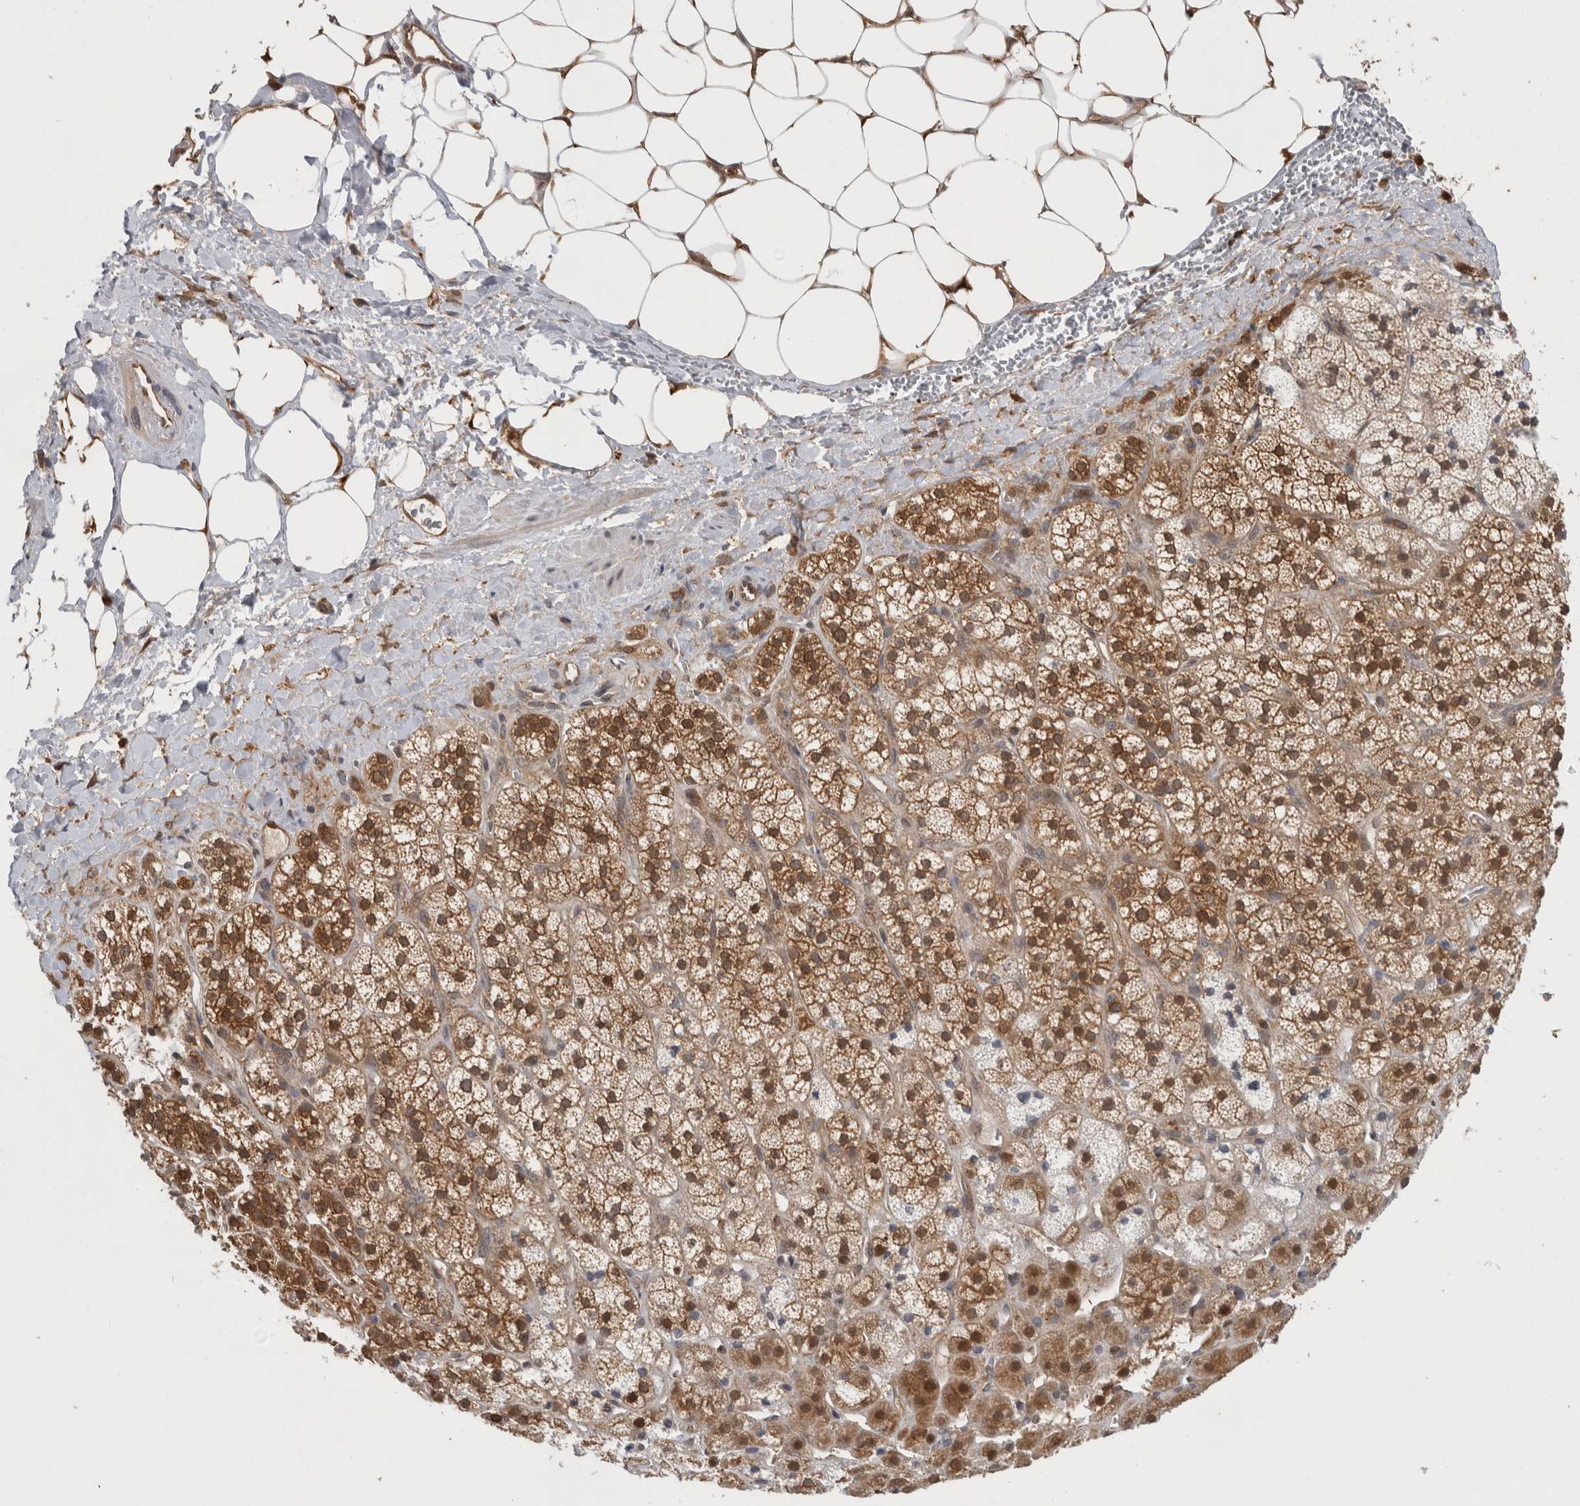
{"staining": {"intensity": "moderate", "quantity": ">75%", "location": "cytoplasmic/membranous,nuclear"}, "tissue": "adrenal gland", "cell_type": "Glandular cells", "image_type": "normal", "snomed": [{"axis": "morphology", "description": "Normal tissue, NOS"}, {"axis": "topography", "description": "Adrenal gland"}], "caption": "Immunohistochemical staining of unremarkable human adrenal gland exhibits moderate cytoplasmic/membranous,nuclear protein expression in approximately >75% of glandular cells.", "gene": "ASTN2", "patient": {"sex": "male", "age": 56}}